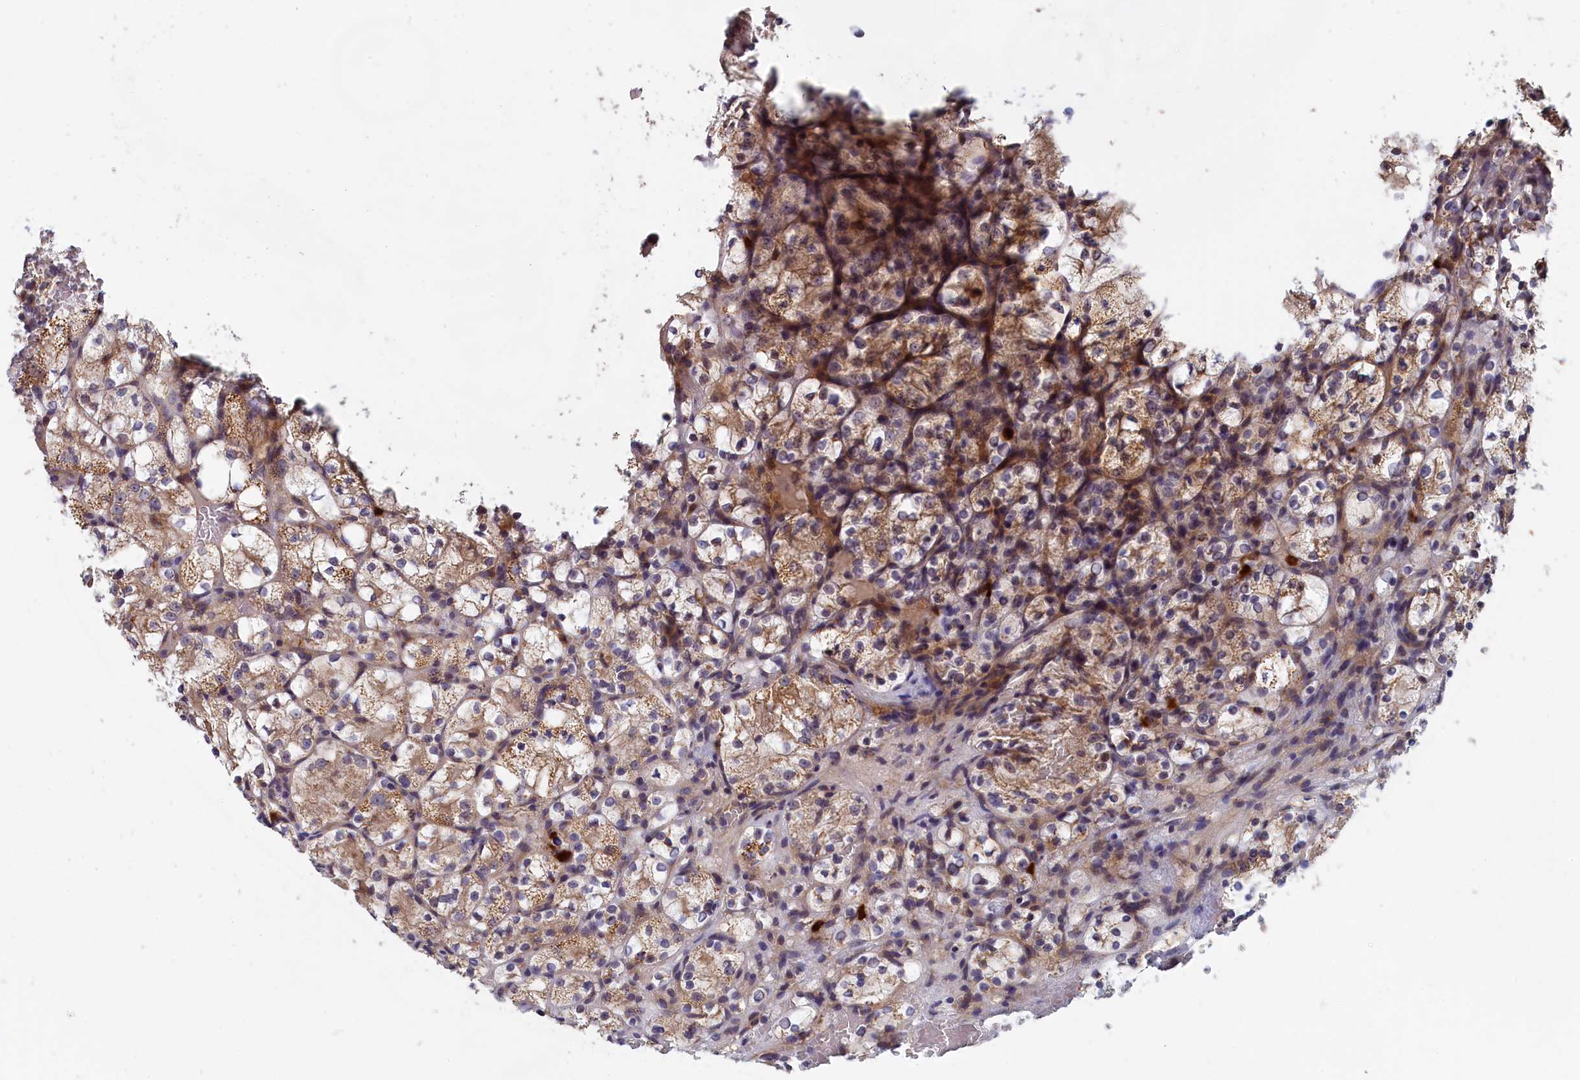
{"staining": {"intensity": "moderate", "quantity": "25%-75%", "location": "cytoplasmic/membranous"}, "tissue": "renal cancer", "cell_type": "Tumor cells", "image_type": "cancer", "snomed": [{"axis": "morphology", "description": "Adenocarcinoma, NOS"}, {"axis": "topography", "description": "Kidney"}], "caption": "Immunohistochemistry (IHC) histopathology image of human renal cancer stained for a protein (brown), which demonstrates medium levels of moderate cytoplasmic/membranous positivity in approximately 25%-75% of tumor cells.", "gene": "EPB41L4B", "patient": {"sex": "female", "age": 69}}